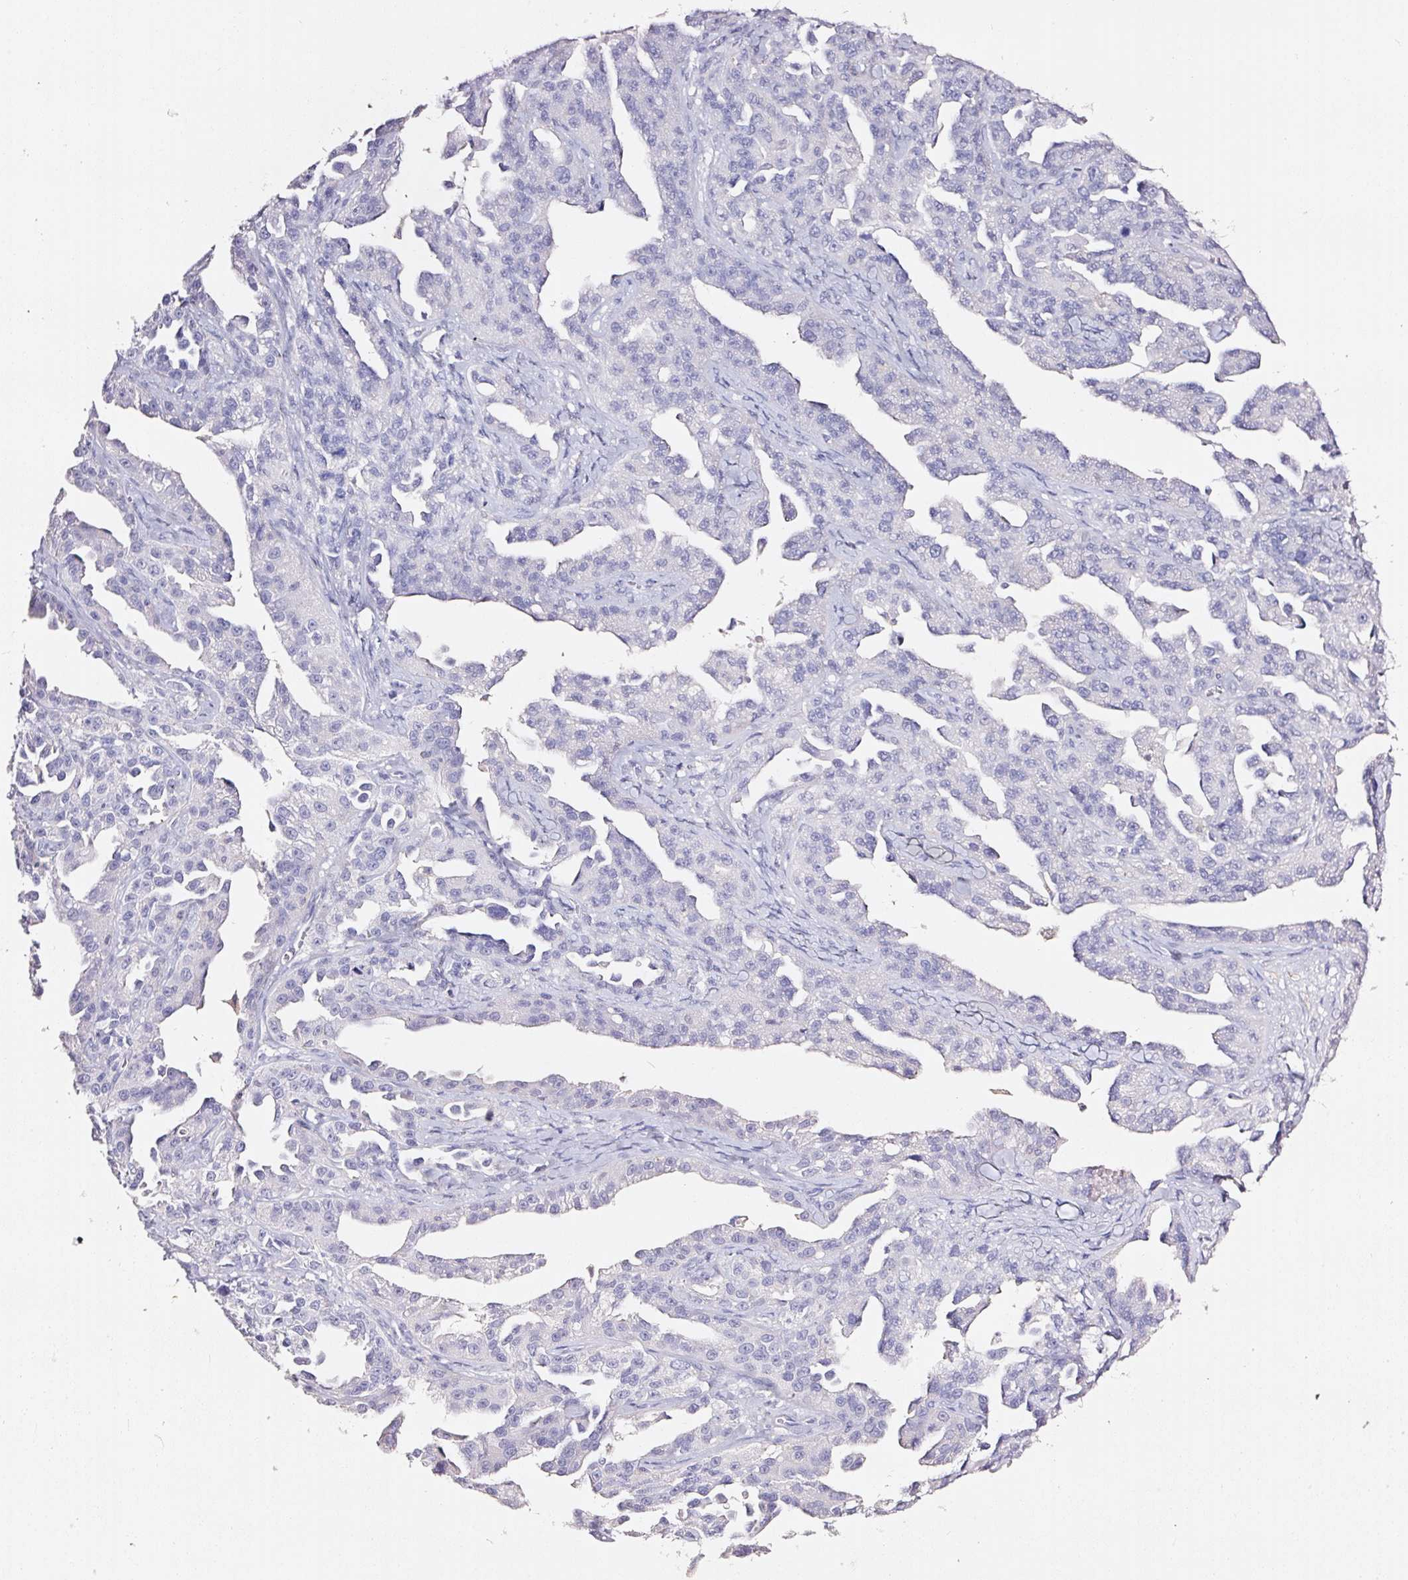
{"staining": {"intensity": "negative", "quantity": "none", "location": "none"}, "tissue": "ovarian cancer", "cell_type": "Tumor cells", "image_type": "cancer", "snomed": [{"axis": "morphology", "description": "Cystadenocarcinoma, serous, NOS"}, {"axis": "topography", "description": "Ovary"}], "caption": "DAB immunohistochemical staining of human ovarian serous cystadenocarcinoma exhibits no significant staining in tumor cells.", "gene": "CYB561A3", "patient": {"sex": "female", "age": 75}}